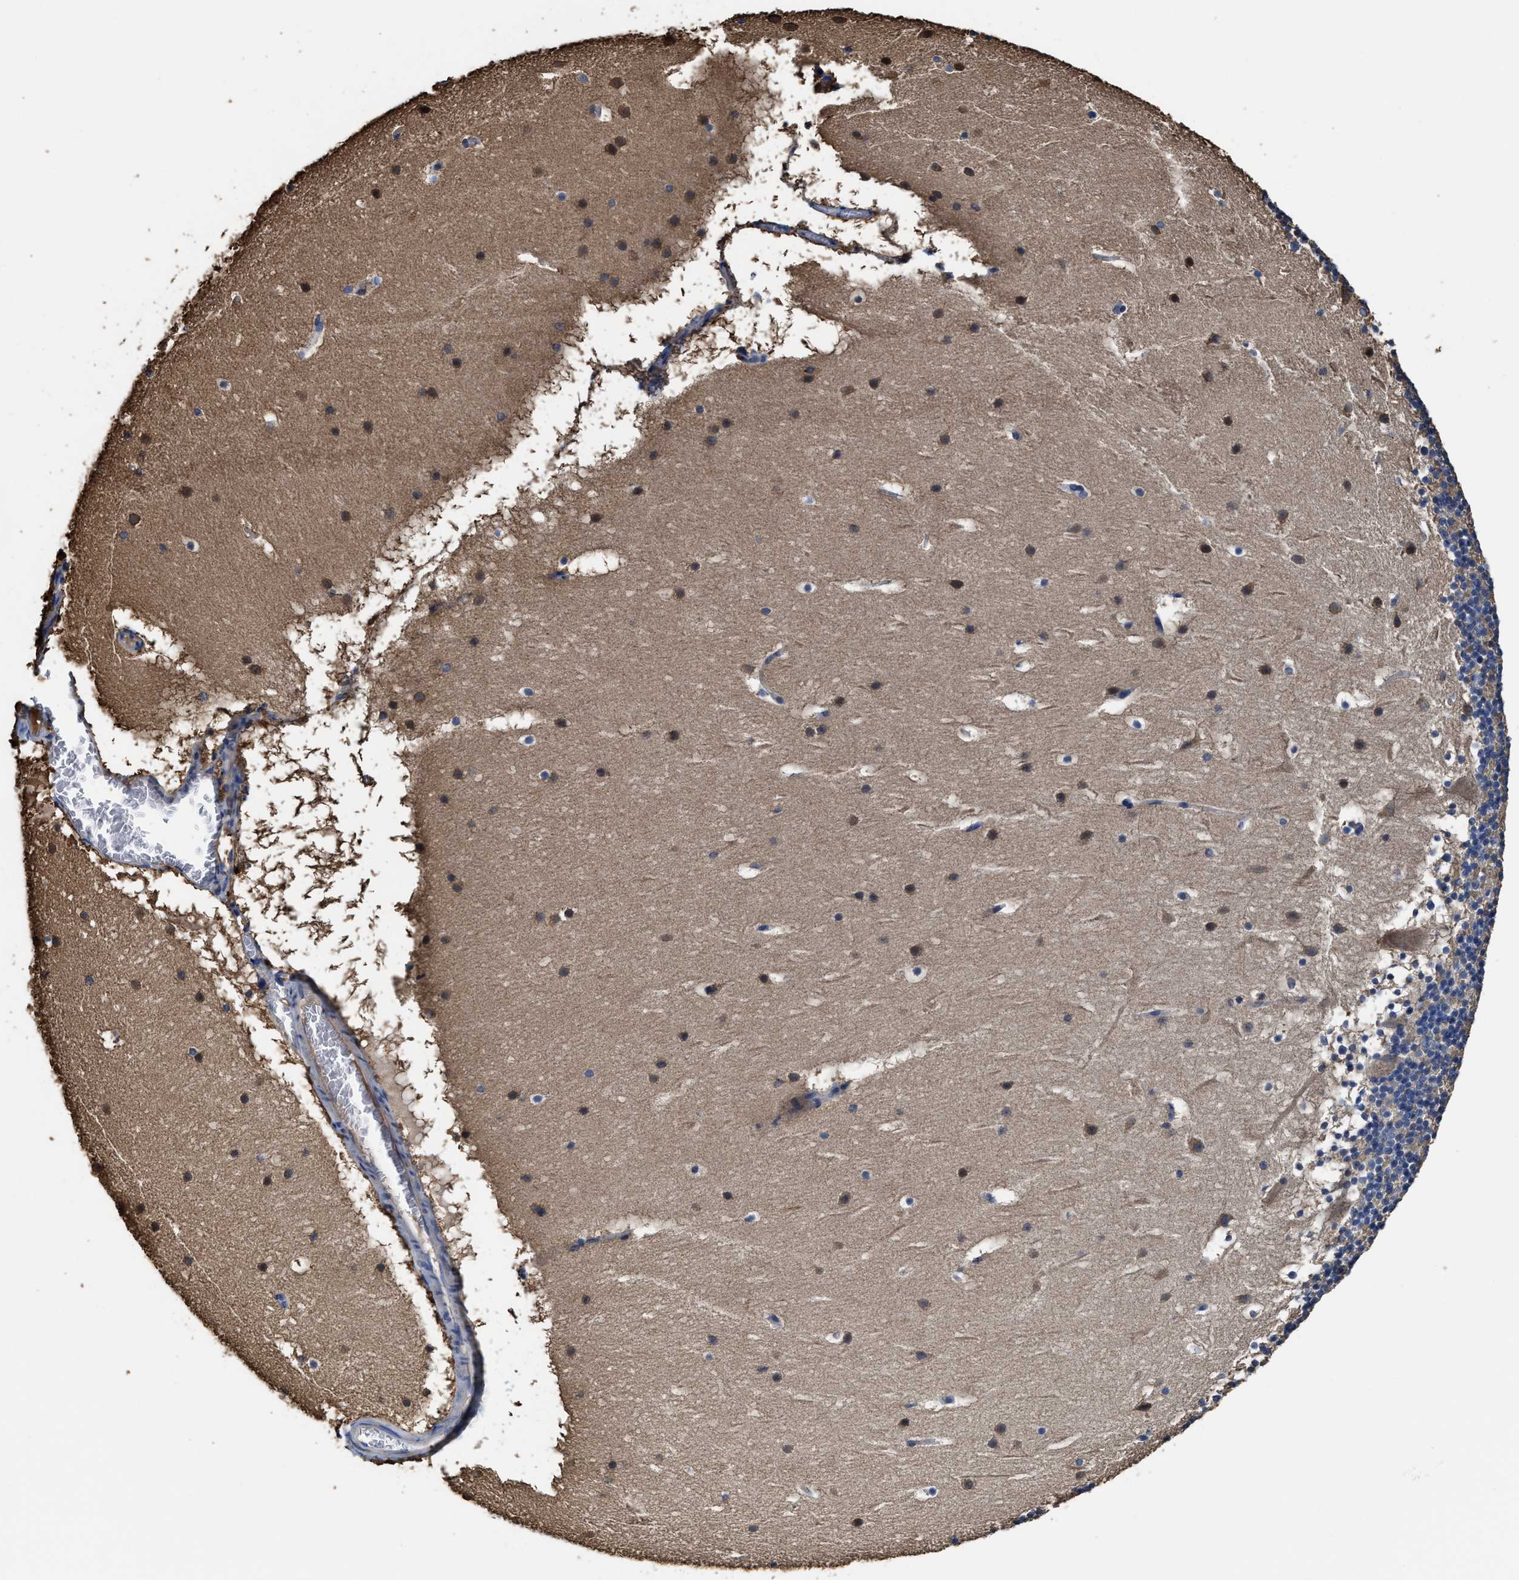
{"staining": {"intensity": "weak", "quantity": "25%-75%", "location": "cytoplasmic/membranous"}, "tissue": "cerebellum", "cell_type": "Cells in granular layer", "image_type": "normal", "snomed": [{"axis": "morphology", "description": "Normal tissue, NOS"}, {"axis": "topography", "description": "Cerebellum"}], "caption": "This micrograph reveals immunohistochemistry staining of unremarkable human cerebellum, with low weak cytoplasmic/membranous staining in about 25%-75% of cells in granular layer.", "gene": "TMEM30A", "patient": {"sex": "male", "age": 45}}